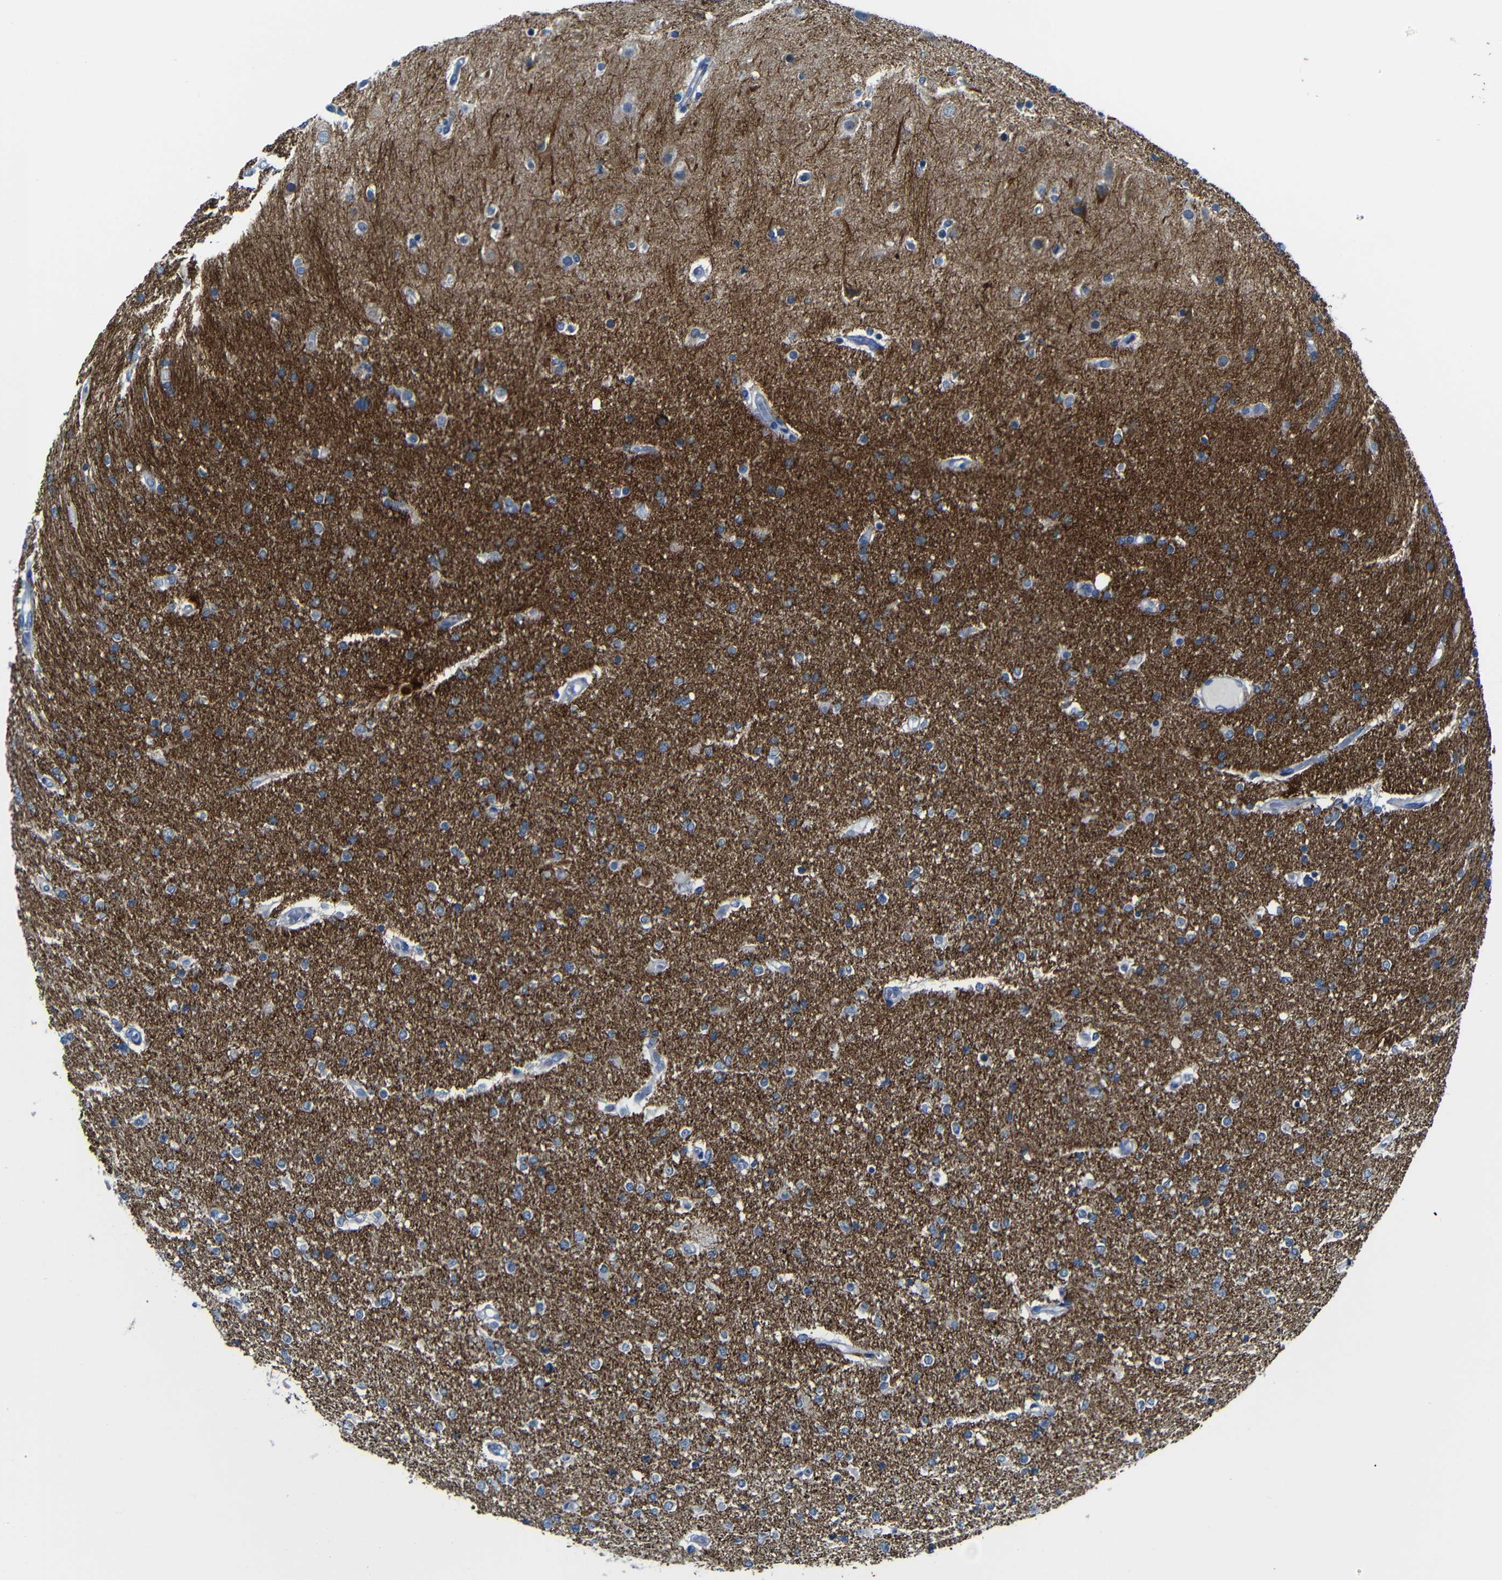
{"staining": {"intensity": "negative", "quantity": "none", "location": "none"}, "tissue": "glioma", "cell_type": "Tumor cells", "image_type": "cancer", "snomed": [{"axis": "morphology", "description": "Glioma, malignant, High grade"}, {"axis": "topography", "description": "Cerebral cortex"}], "caption": "Tumor cells are negative for brown protein staining in malignant glioma (high-grade).", "gene": "ANK3", "patient": {"sex": "female", "age": 36}}